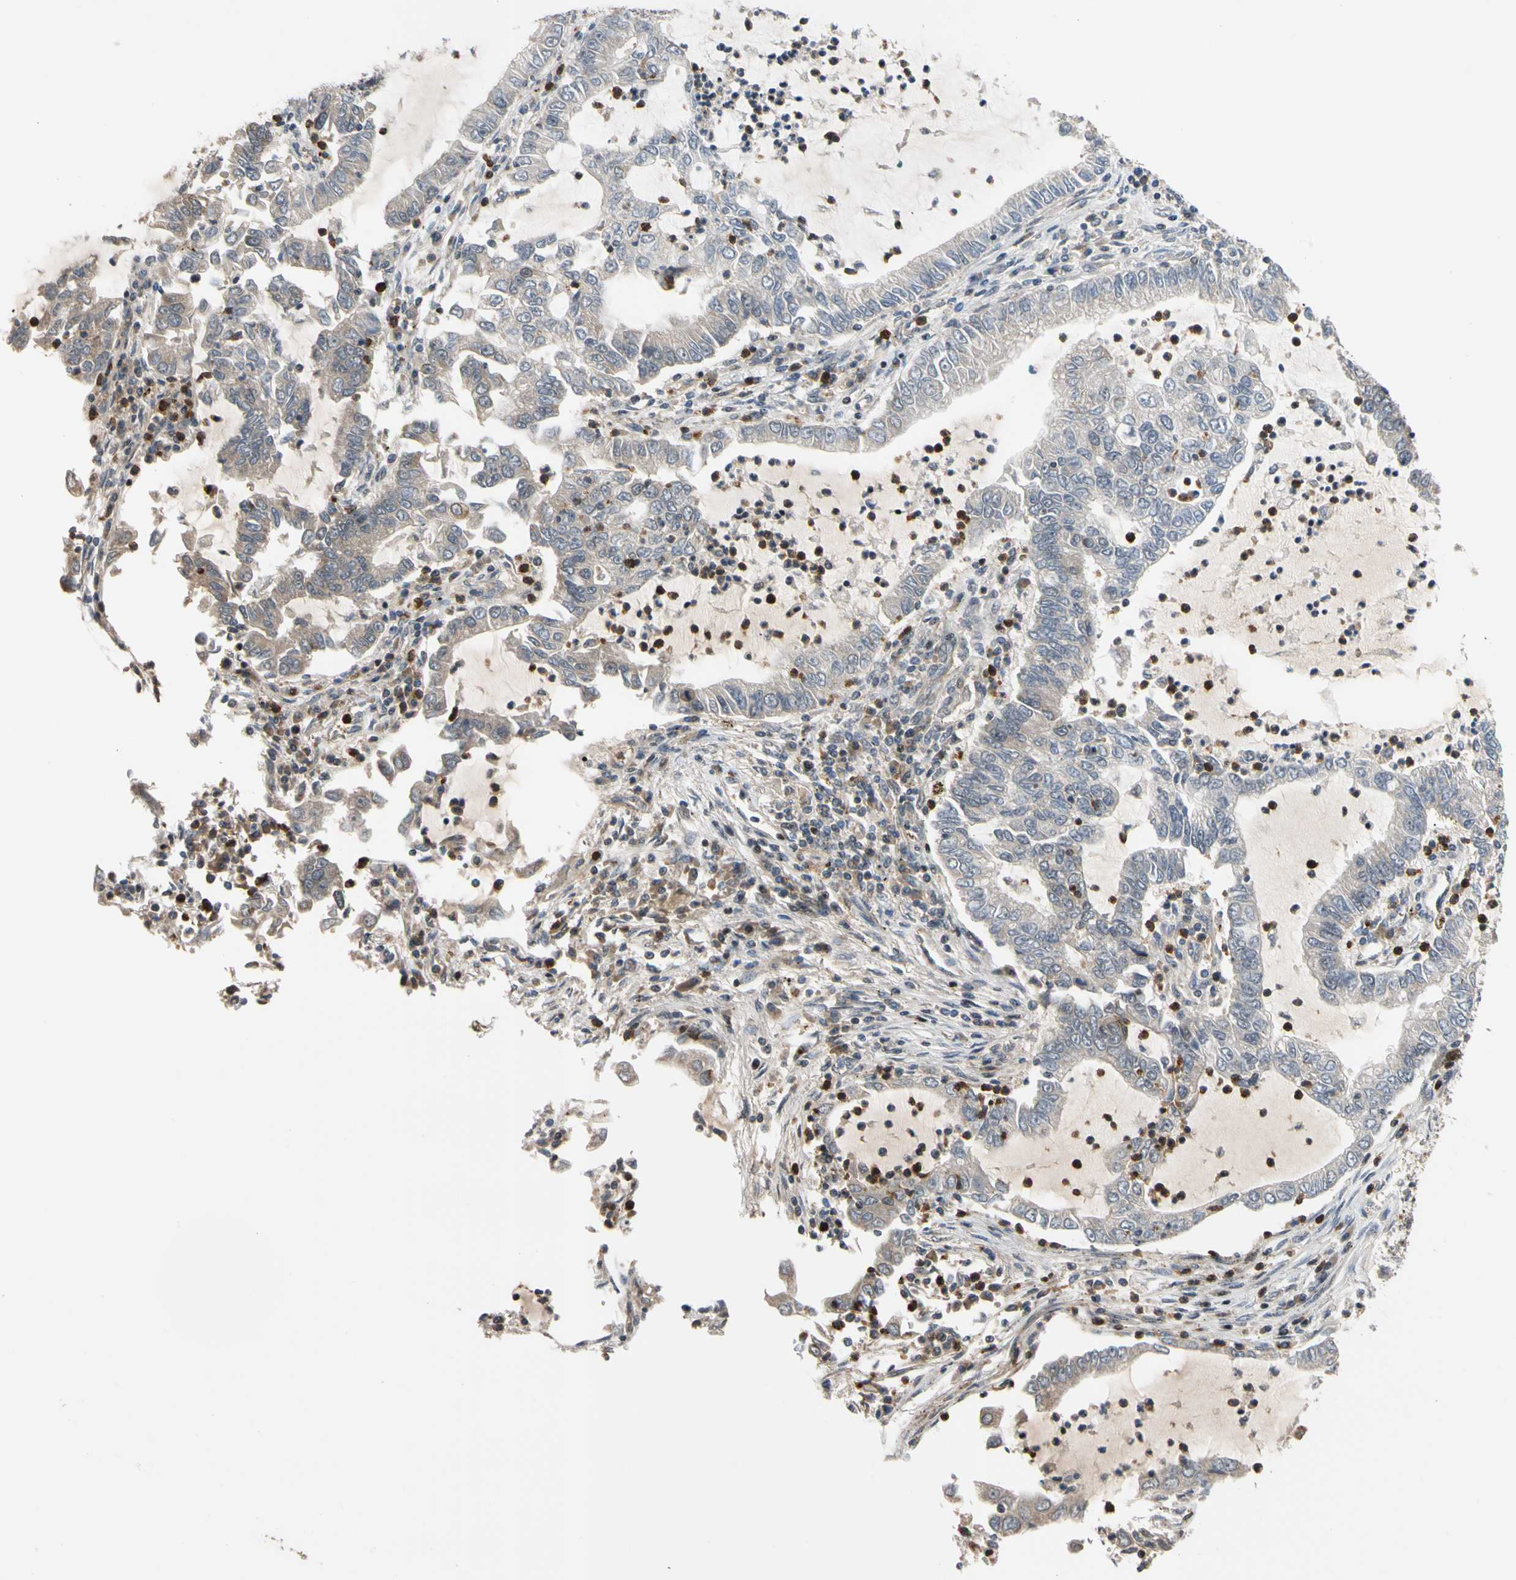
{"staining": {"intensity": "weak", "quantity": "<25%", "location": "cytoplasmic/membranous"}, "tissue": "lung cancer", "cell_type": "Tumor cells", "image_type": "cancer", "snomed": [{"axis": "morphology", "description": "Adenocarcinoma, NOS"}, {"axis": "topography", "description": "Lung"}], "caption": "This is an IHC micrograph of adenocarcinoma (lung). There is no staining in tumor cells.", "gene": "IP6K2", "patient": {"sex": "female", "age": 51}}